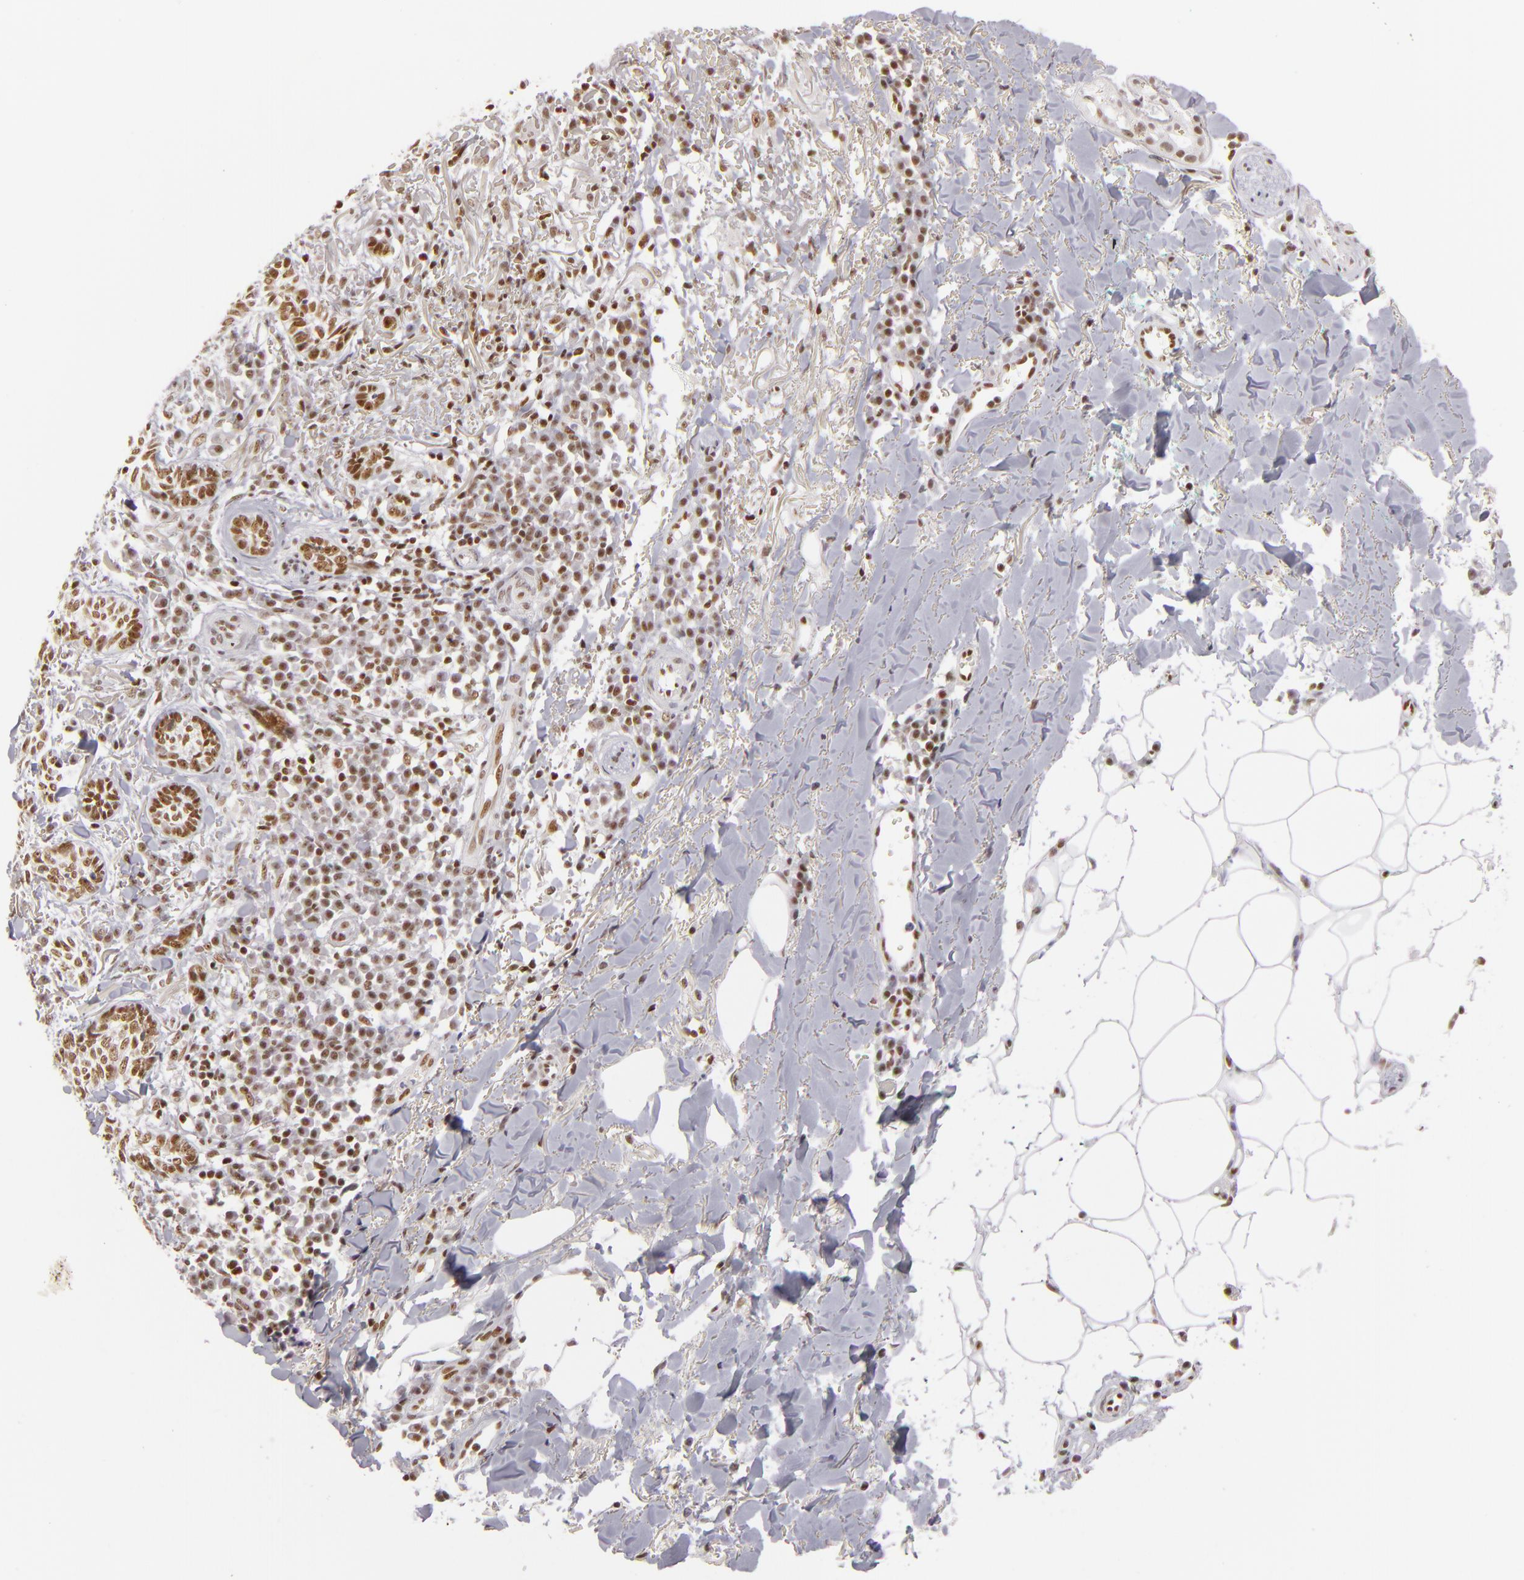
{"staining": {"intensity": "strong", "quantity": ">75%", "location": "nuclear"}, "tissue": "skin cancer", "cell_type": "Tumor cells", "image_type": "cancer", "snomed": [{"axis": "morphology", "description": "Basal cell carcinoma"}, {"axis": "topography", "description": "Skin"}], "caption": "There is high levels of strong nuclear expression in tumor cells of basal cell carcinoma (skin), as demonstrated by immunohistochemical staining (brown color).", "gene": "DAXX", "patient": {"sex": "female", "age": 89}}